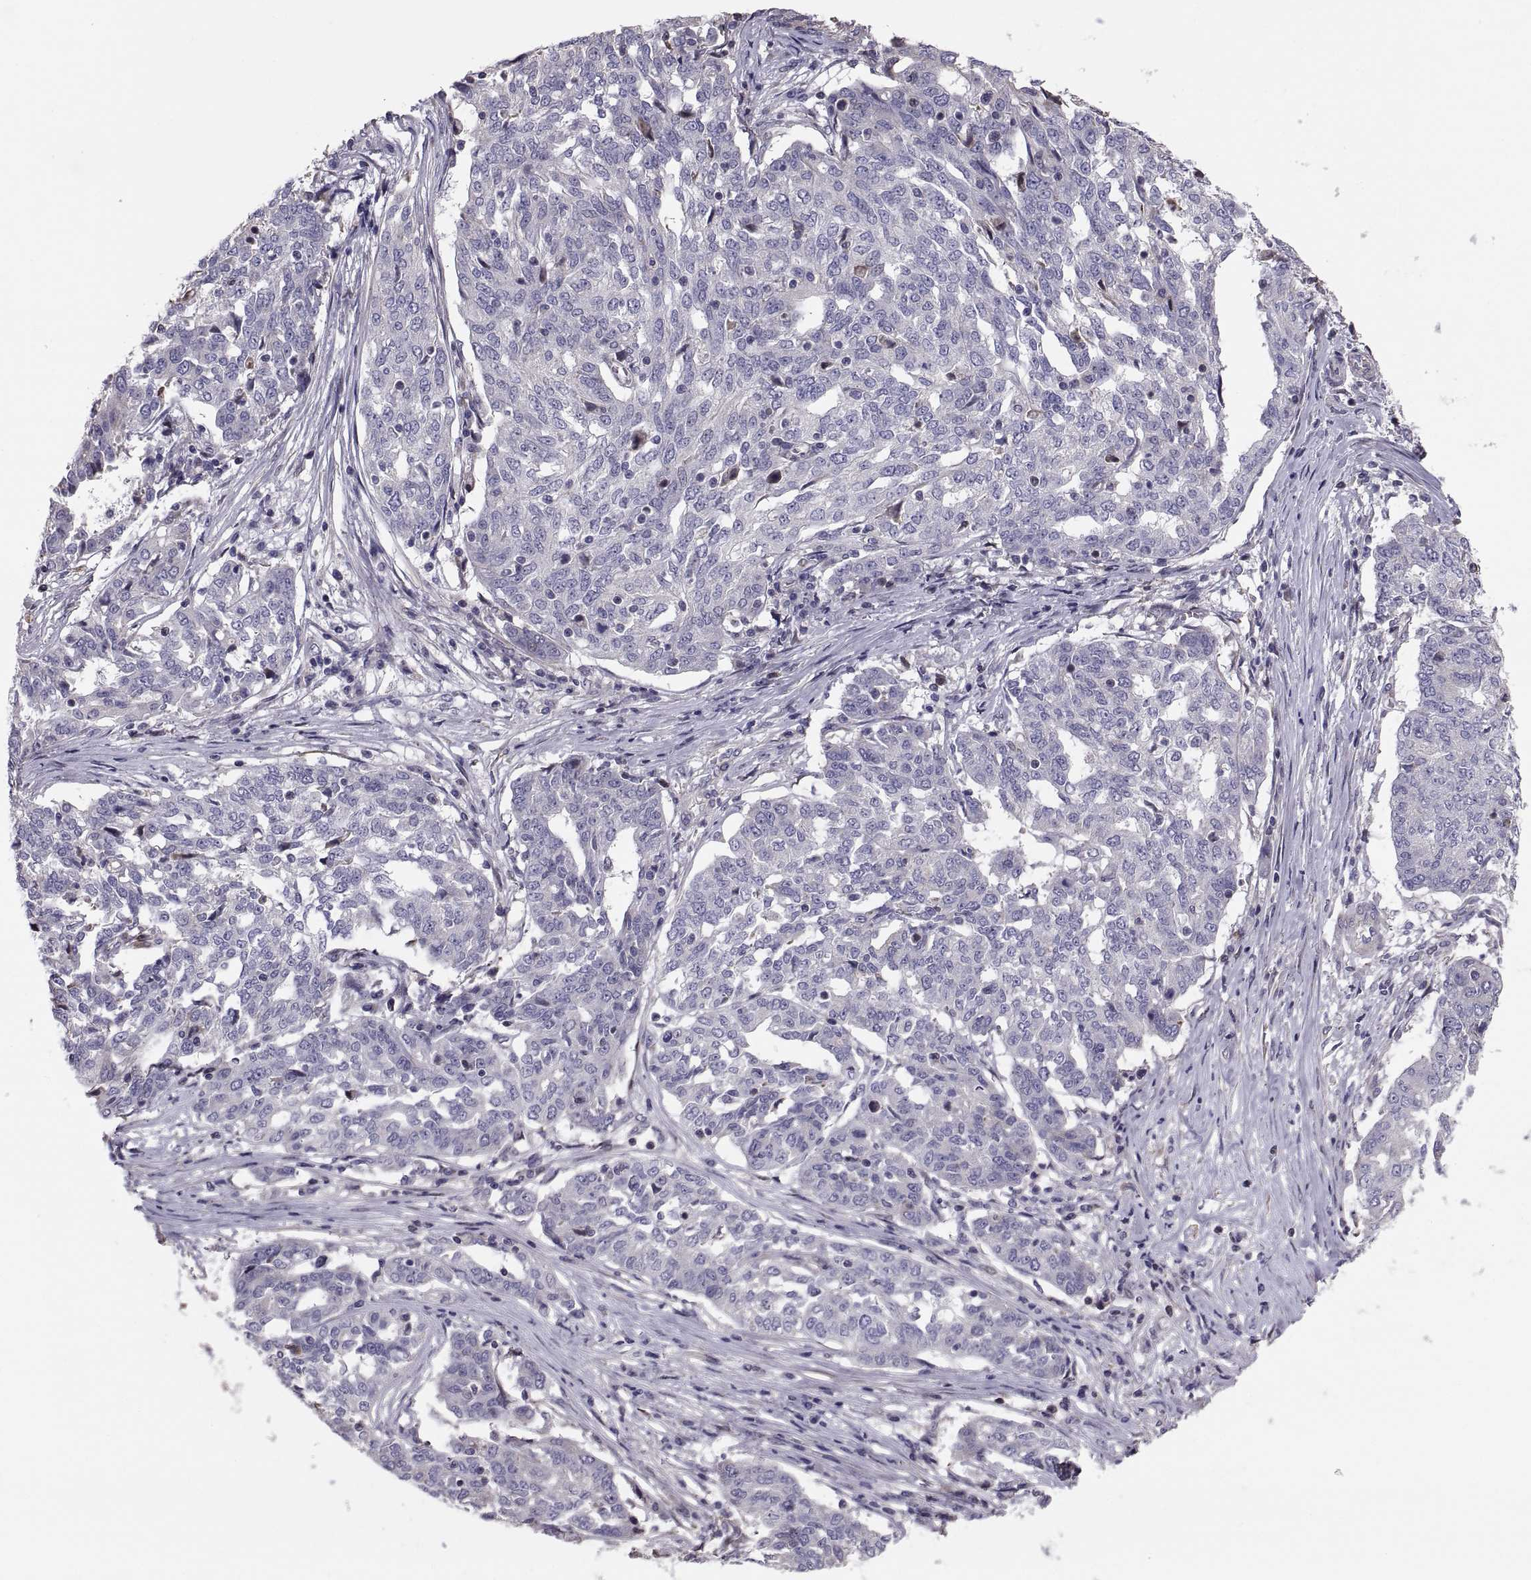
{"staining": {"intensity": "negative", "quantity": "none", "location": "none"}, "tissue": "ovarian cancer", "cell_type": "Tumor cells", "image_type": "cancer", "snomed": [{"axis": "morphology", "description": "Cystadenocarcinoma, serous, NOS"}, {"axis": "topography", "description": "Ovary"}], "caption": "Immunohistochemistry histopathology image of neoplastic tissue: ovarian serous cystadenocarcinoma stained with DAB demonstrates no significant protein staining in tumor cells.", "gene": "ANO1", "patient": {"sex": "female", "age": 67}}